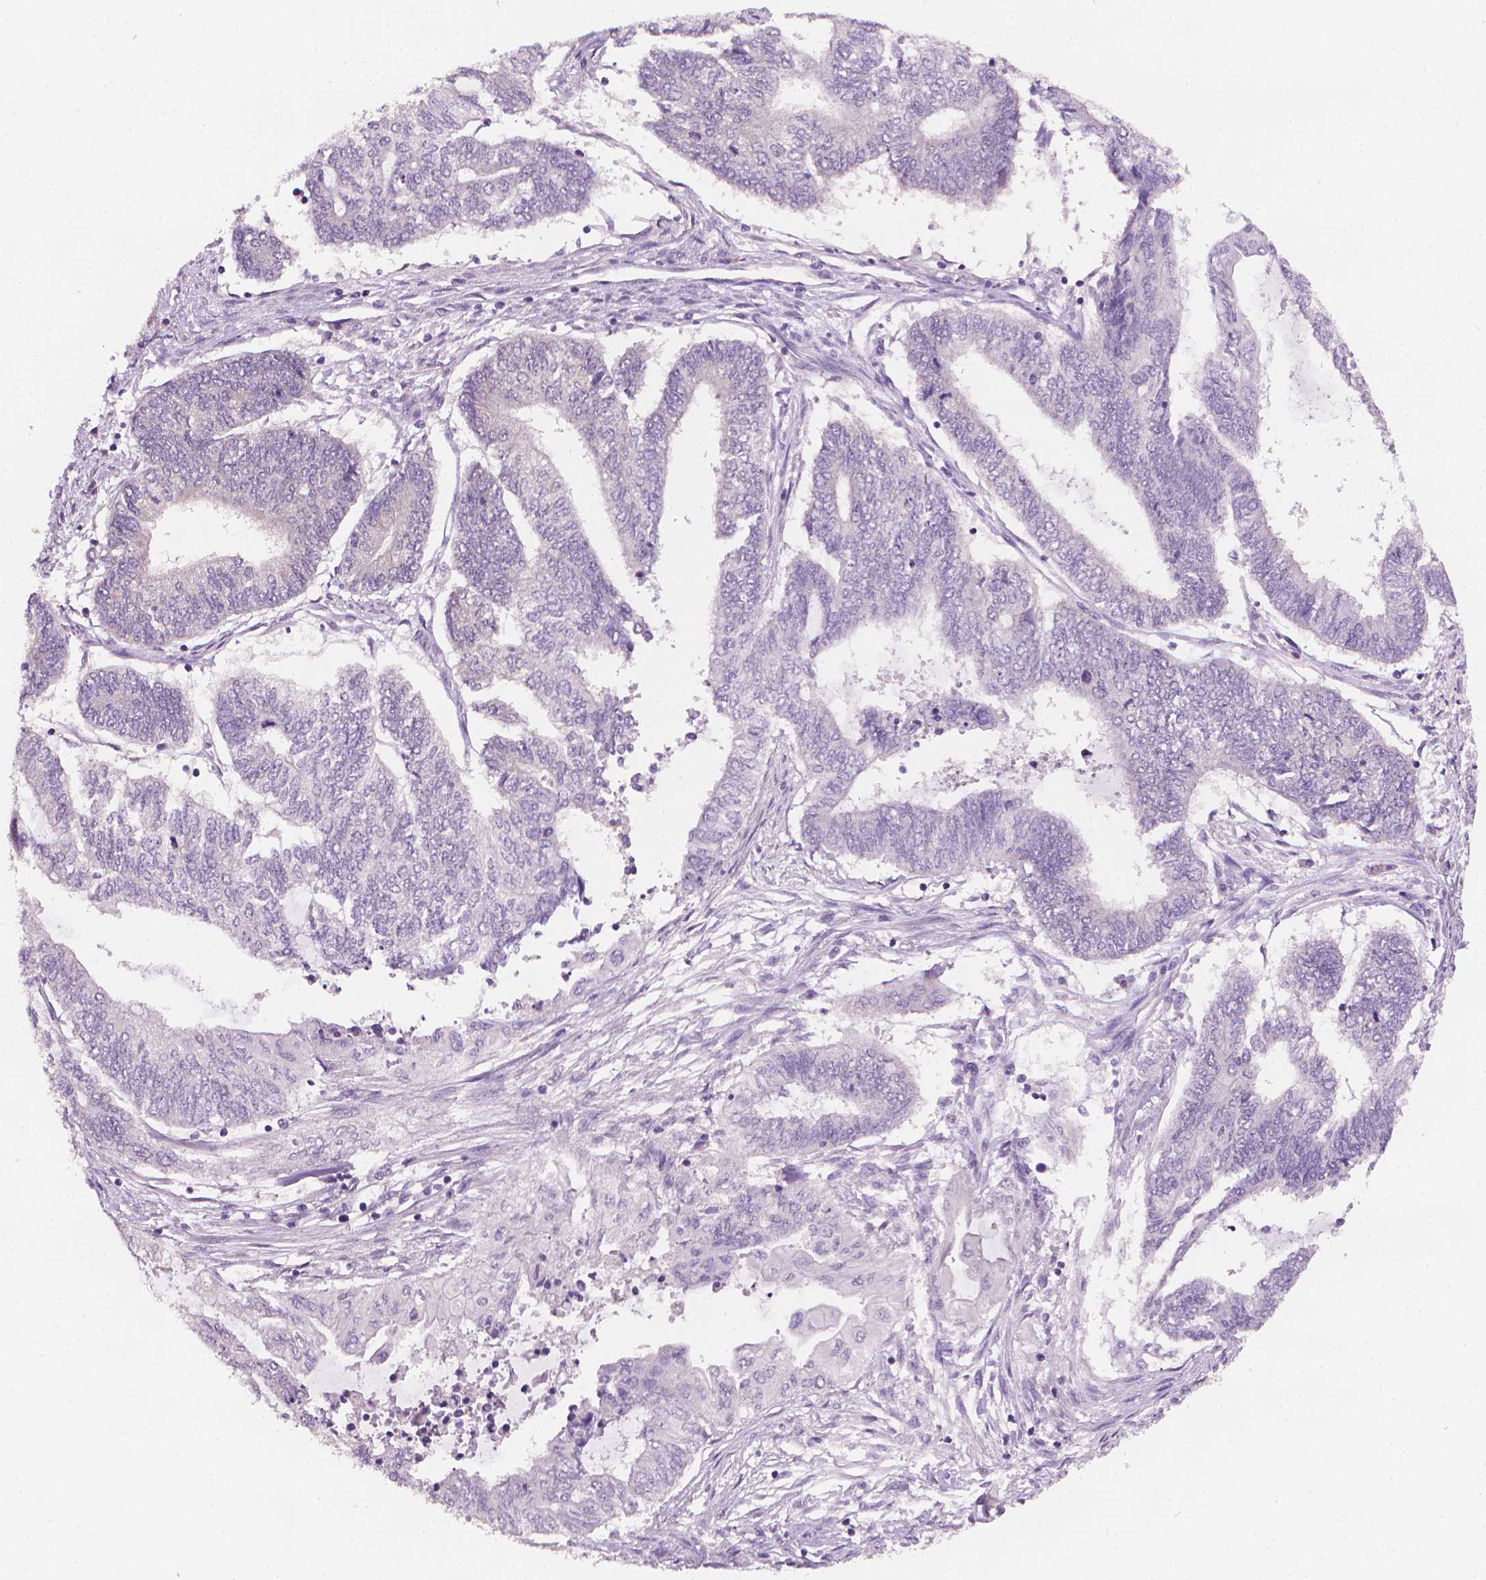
{"staining": {"intensity": "negative", "quantity": "none", "location": "none"}, "tissue": "endometrial cancer", "cell_type": "Tumor cells", "image_type": "cancer", "snomed": [{"axis": "morphology", "description": "Adenocarcinoma, NOS"}, {"axis": "topography", "description": "Uterus"}, {"axis": "topography", "description": "Endometrium"}], "caption": "An IHC micrograph of endometrial cancer is shown. There is no staining in tumor cells of endometrial cancer.", "gene": "FASN", "patient": {"sex": "female", "age": 70}}